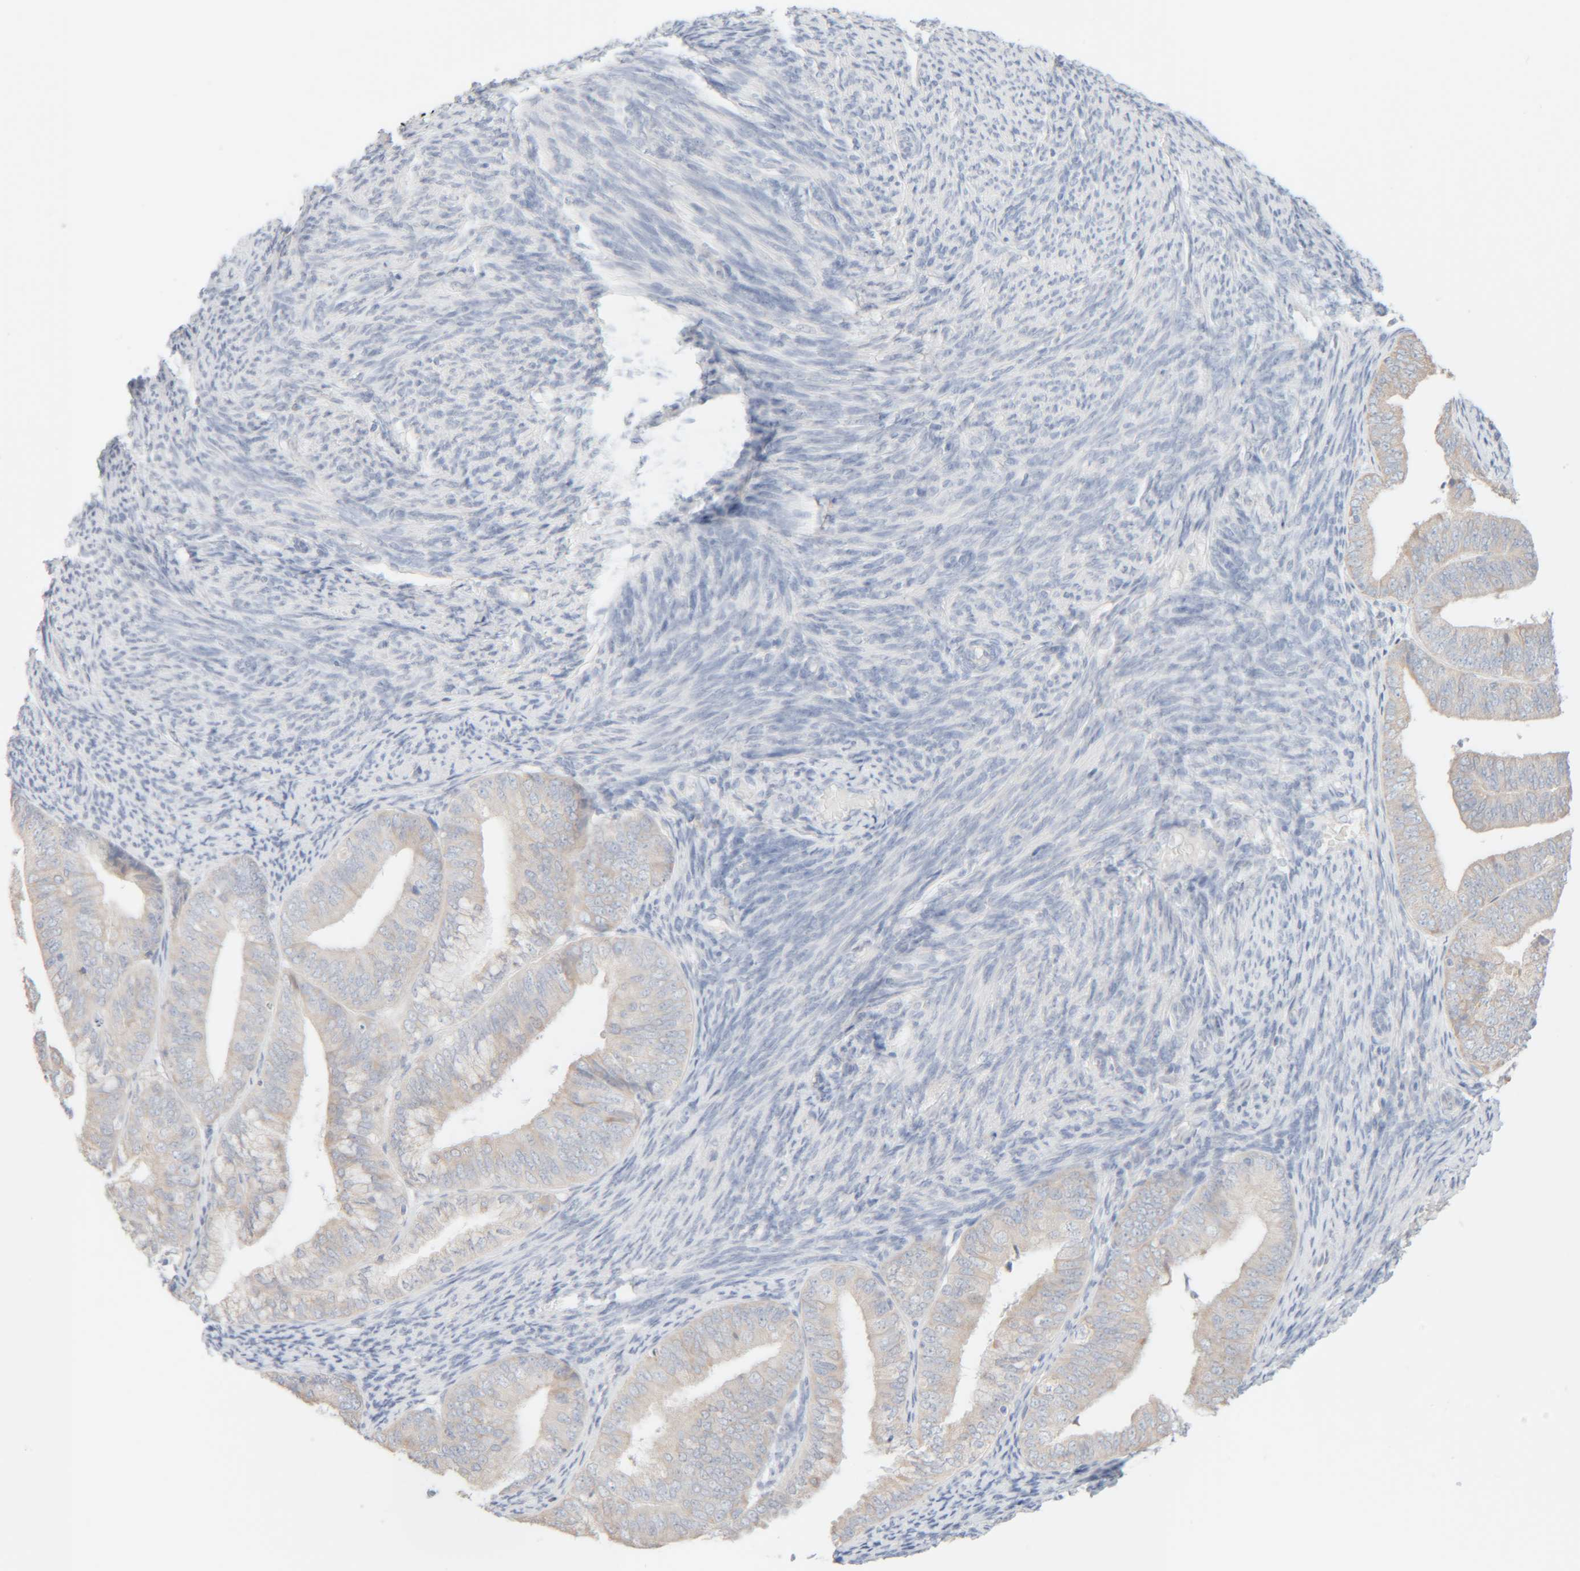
{"staining": {"intensity": "weak", "quantity": "<25%", "location": "cytoplasmic/membranous"}, "tissue": "endometrial cancer", "cell_type": "Tumor cells", "image_type": "cancer", "snomed": [{"axis": "morphology", "description": "Adenocarcinoma, NOS"}, {"axis": "topography", "description": "Endometrium"}], "caption": "Immunohistochemical staining of human endometrial cancer displays no significant expression in tumor cells. (DAB IHC, high magnification).", "gene": "RIDA", "patient": {"sex": "female", "age": 63}}